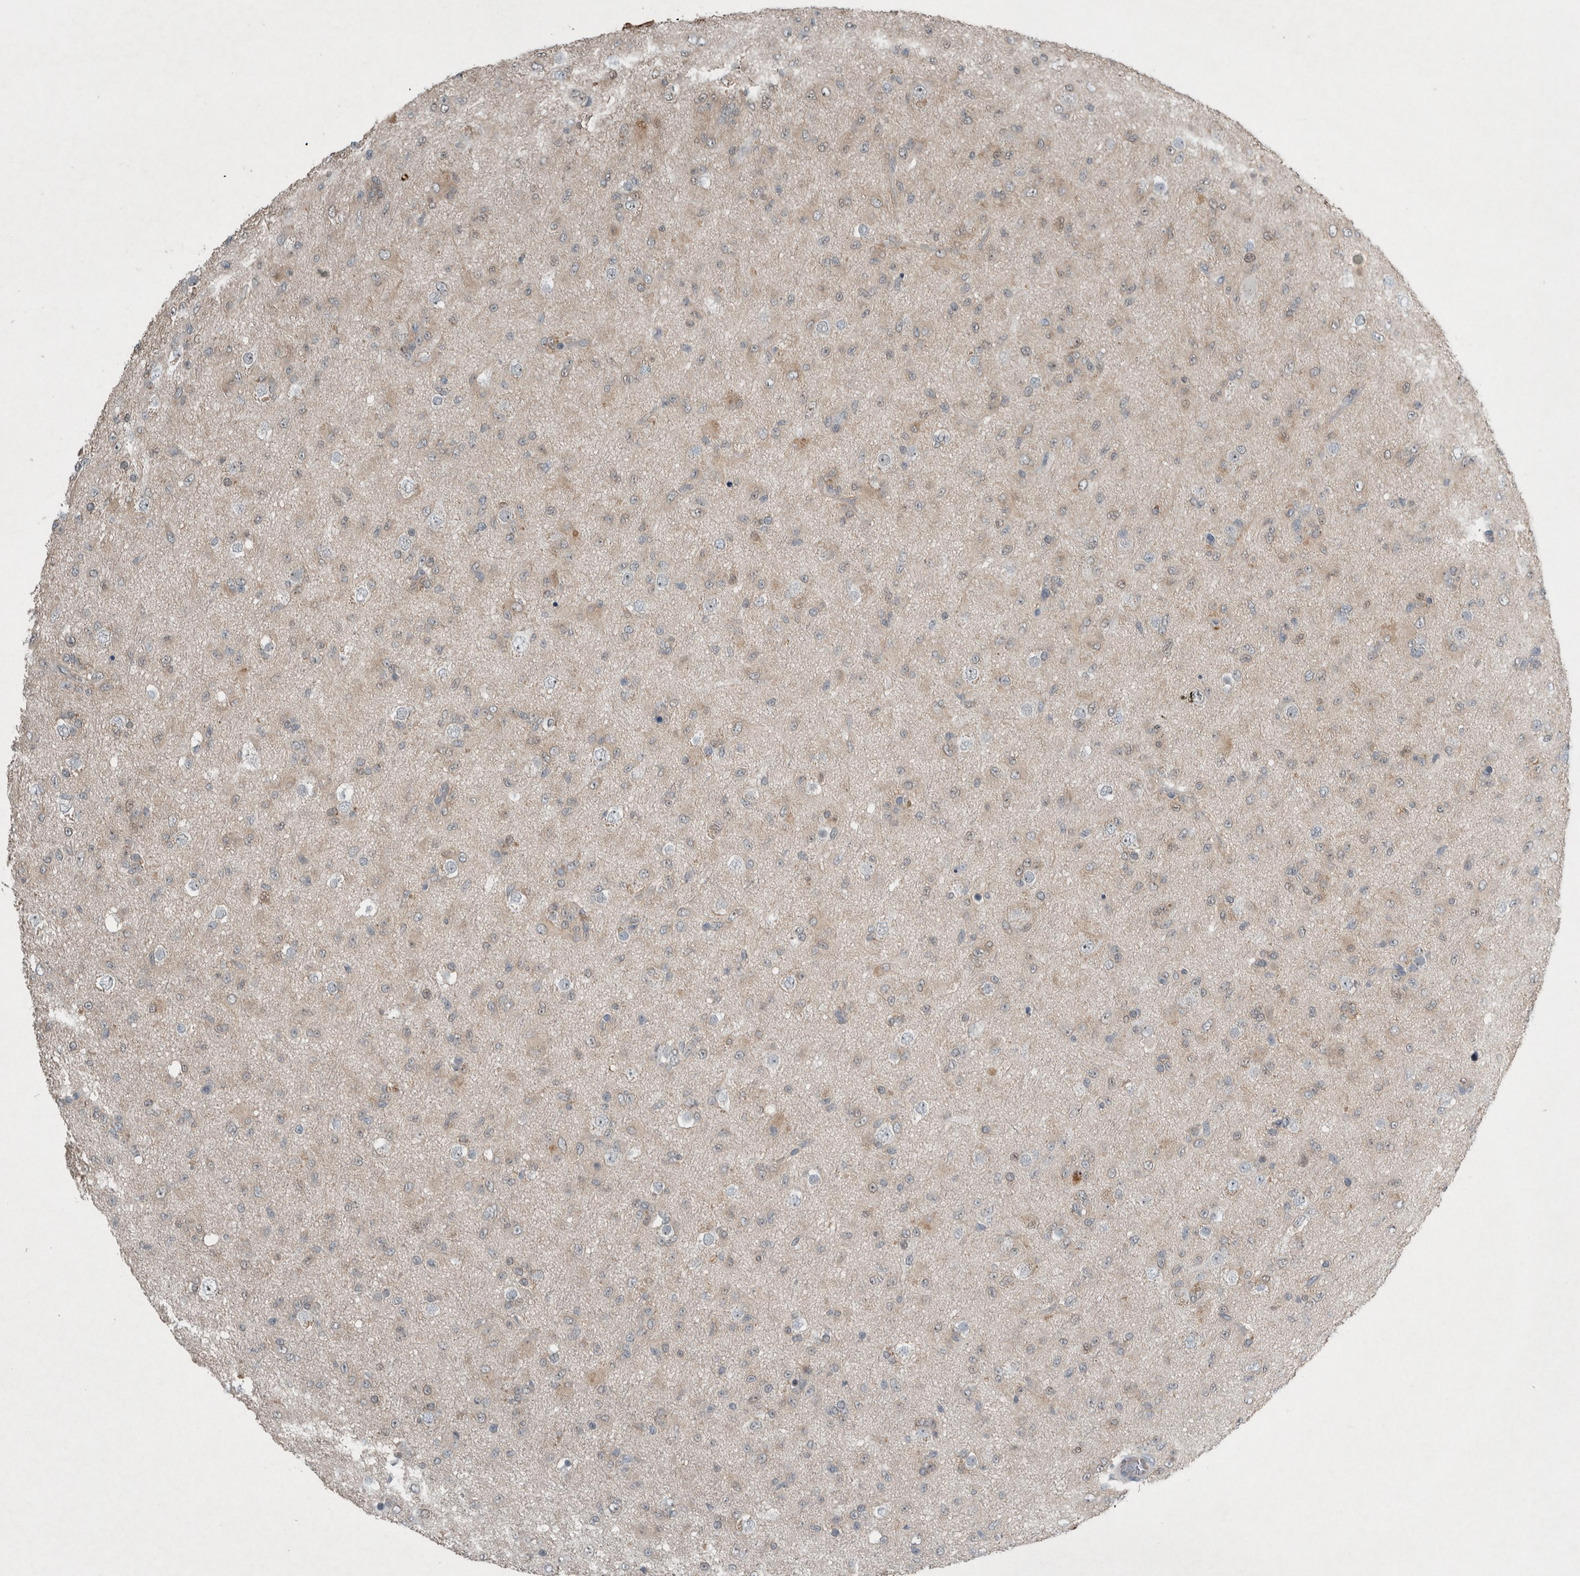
{"staining": {"intensity": "negative", "quantity": "none", "location": "none"}, "tissue": "glioma", "cell_type": "Tumor cells", "image_type": "cancer", "snomed": [{"axis": "morphology", "description": "Glioma, malignant, Low grade"}, {"axis": "topography", "description": "Brain"}], "caption": "Malignant low-grade glioma was stained to show a protein in brown. There is no significant staining in tumor cells.", "gene": "RALGDS", "patient": {"sex": "male", "age": 65}}